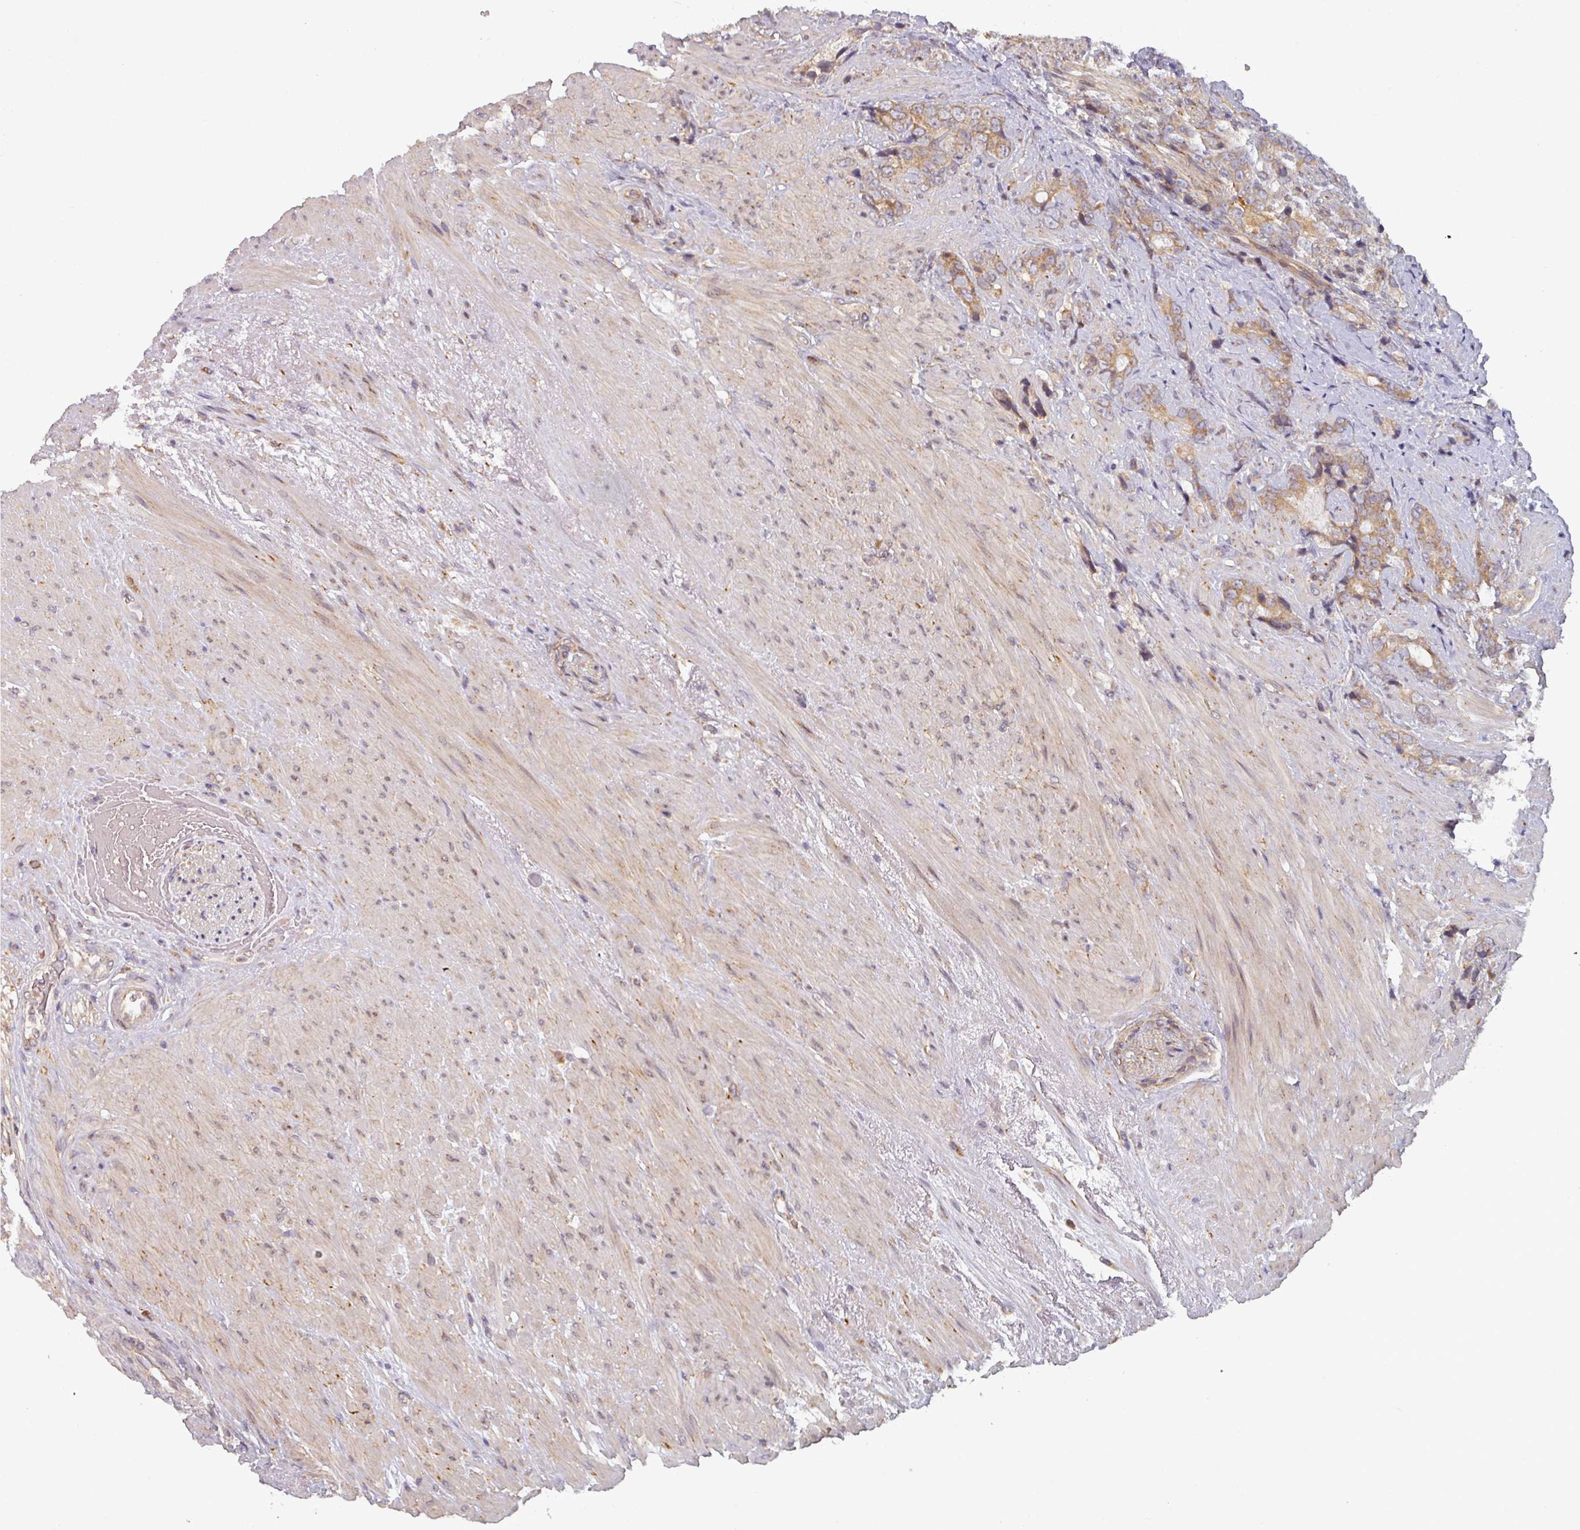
{"staining": {"intensity": "moderate", "quantity": "25%-75%", "location": "cytoplasmic/membranous"}, "tissue": "prostate cancer", "cell_type": "Tumor cells", "image_type": "cancer", "snomed": [{"axis": "morphology", "description": "Adenocarcinoma, High grade"}, {"axis": "topography", "description": "Prostate"}], "caption": "A micrograph of prostate cancer (high-grade adenocarcinoma) stained for a protein demonstrates moderate cytoplasmic/membranous brown staining in tumor cells.", "gene": "TAPT1", "patient": {"sex": "male", "age": 74}}